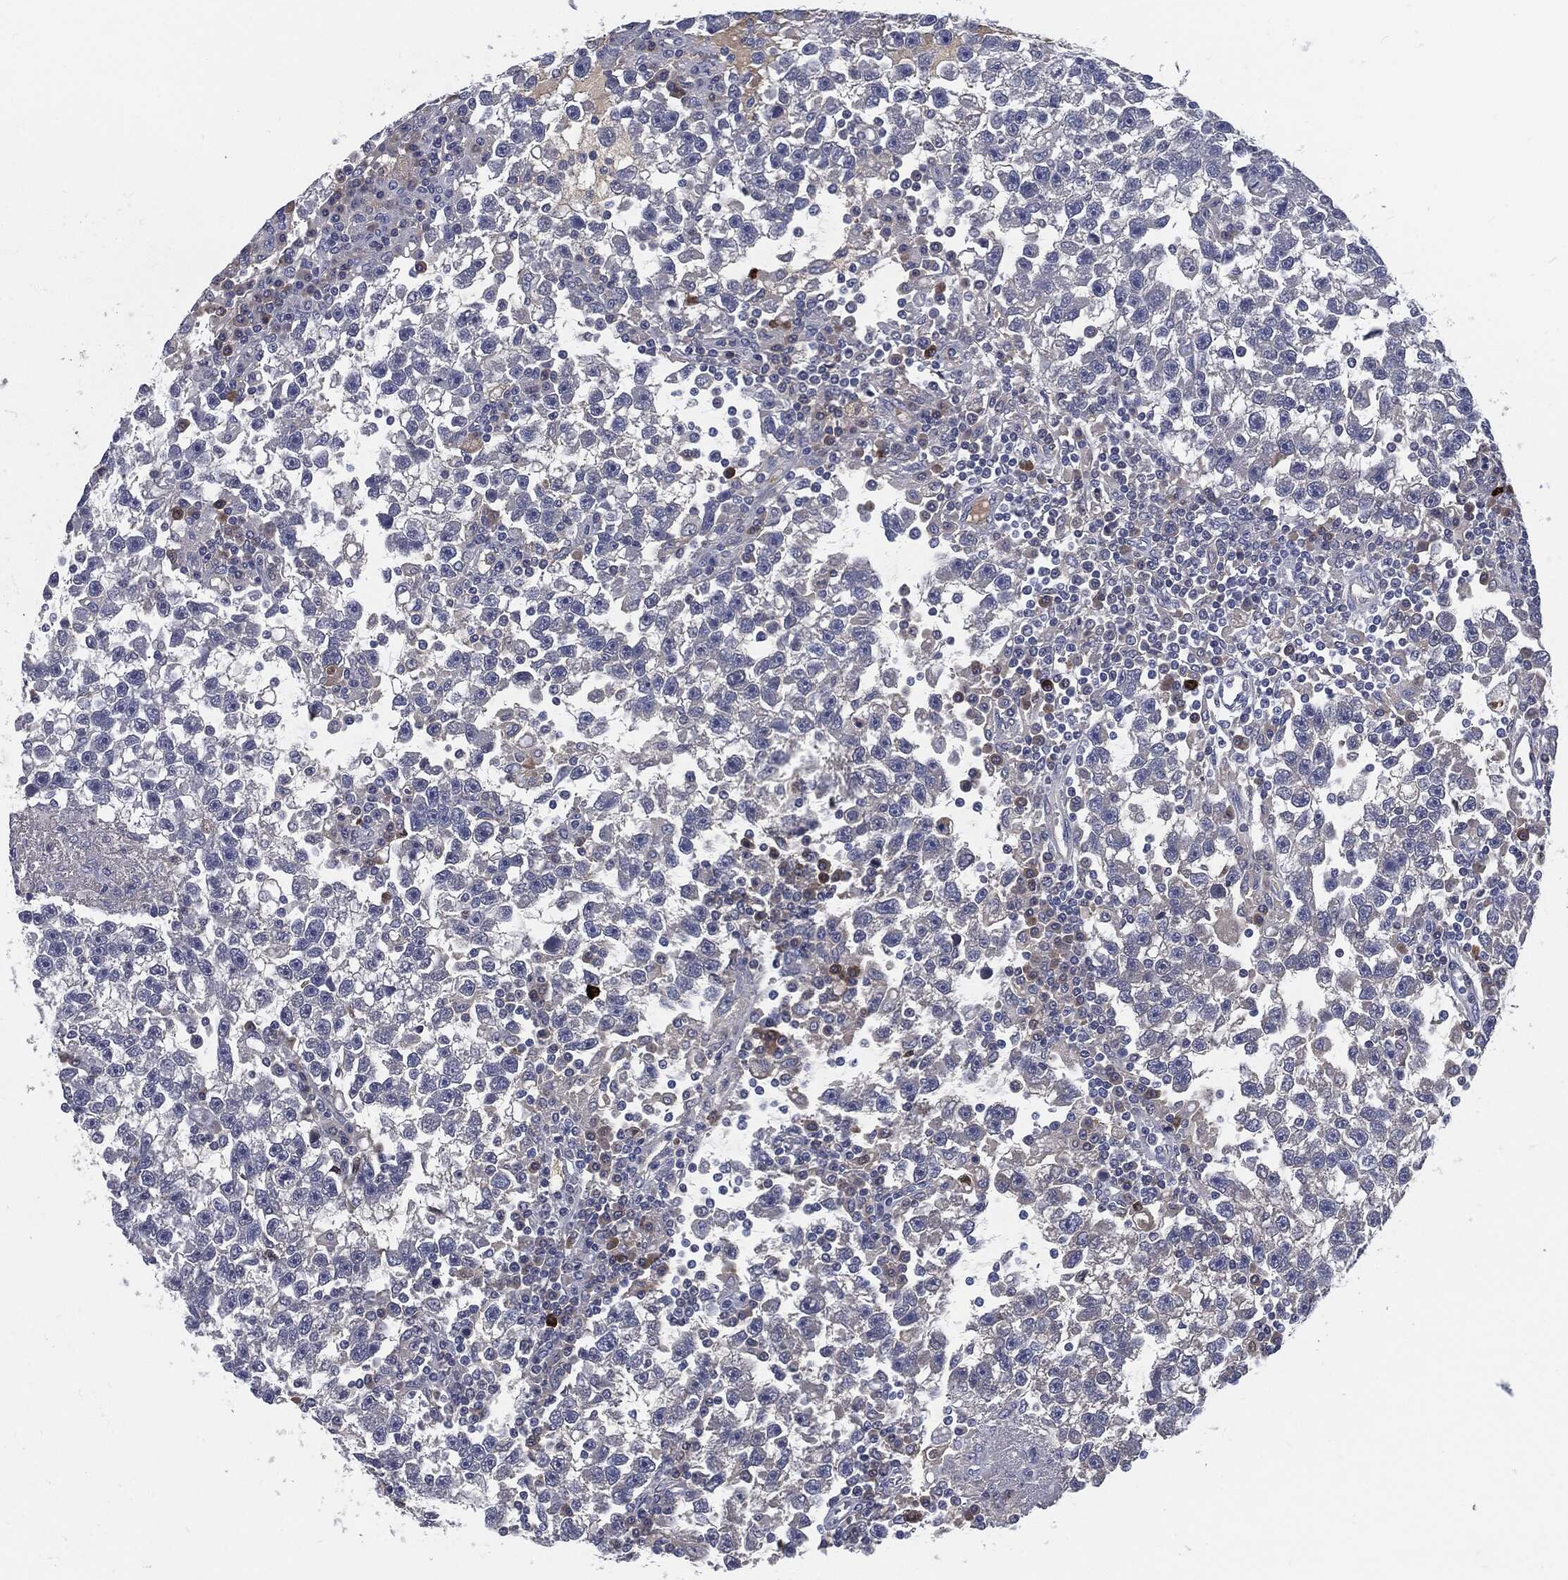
{"staining": {"intensity": "negative", "quantity": "none", "location": "none"}, "tissue": "testis cancer", "cell_type": "Tumor cells", "image_type": "cancer", "snomed": [{"axis": "morphology", "description": "Seminoma, NOS"}, {"axis": "topography", "description": "Testis"}], "caption": "DAB (3,3'-diaminobenzidine) immunohistochemical staining of human testis seminoma demonstrates no significant positivity in tumor cells. Nuclei are stained in blue.", "gene": "MST1", "patient": {"sex": "male", "age": 47}}